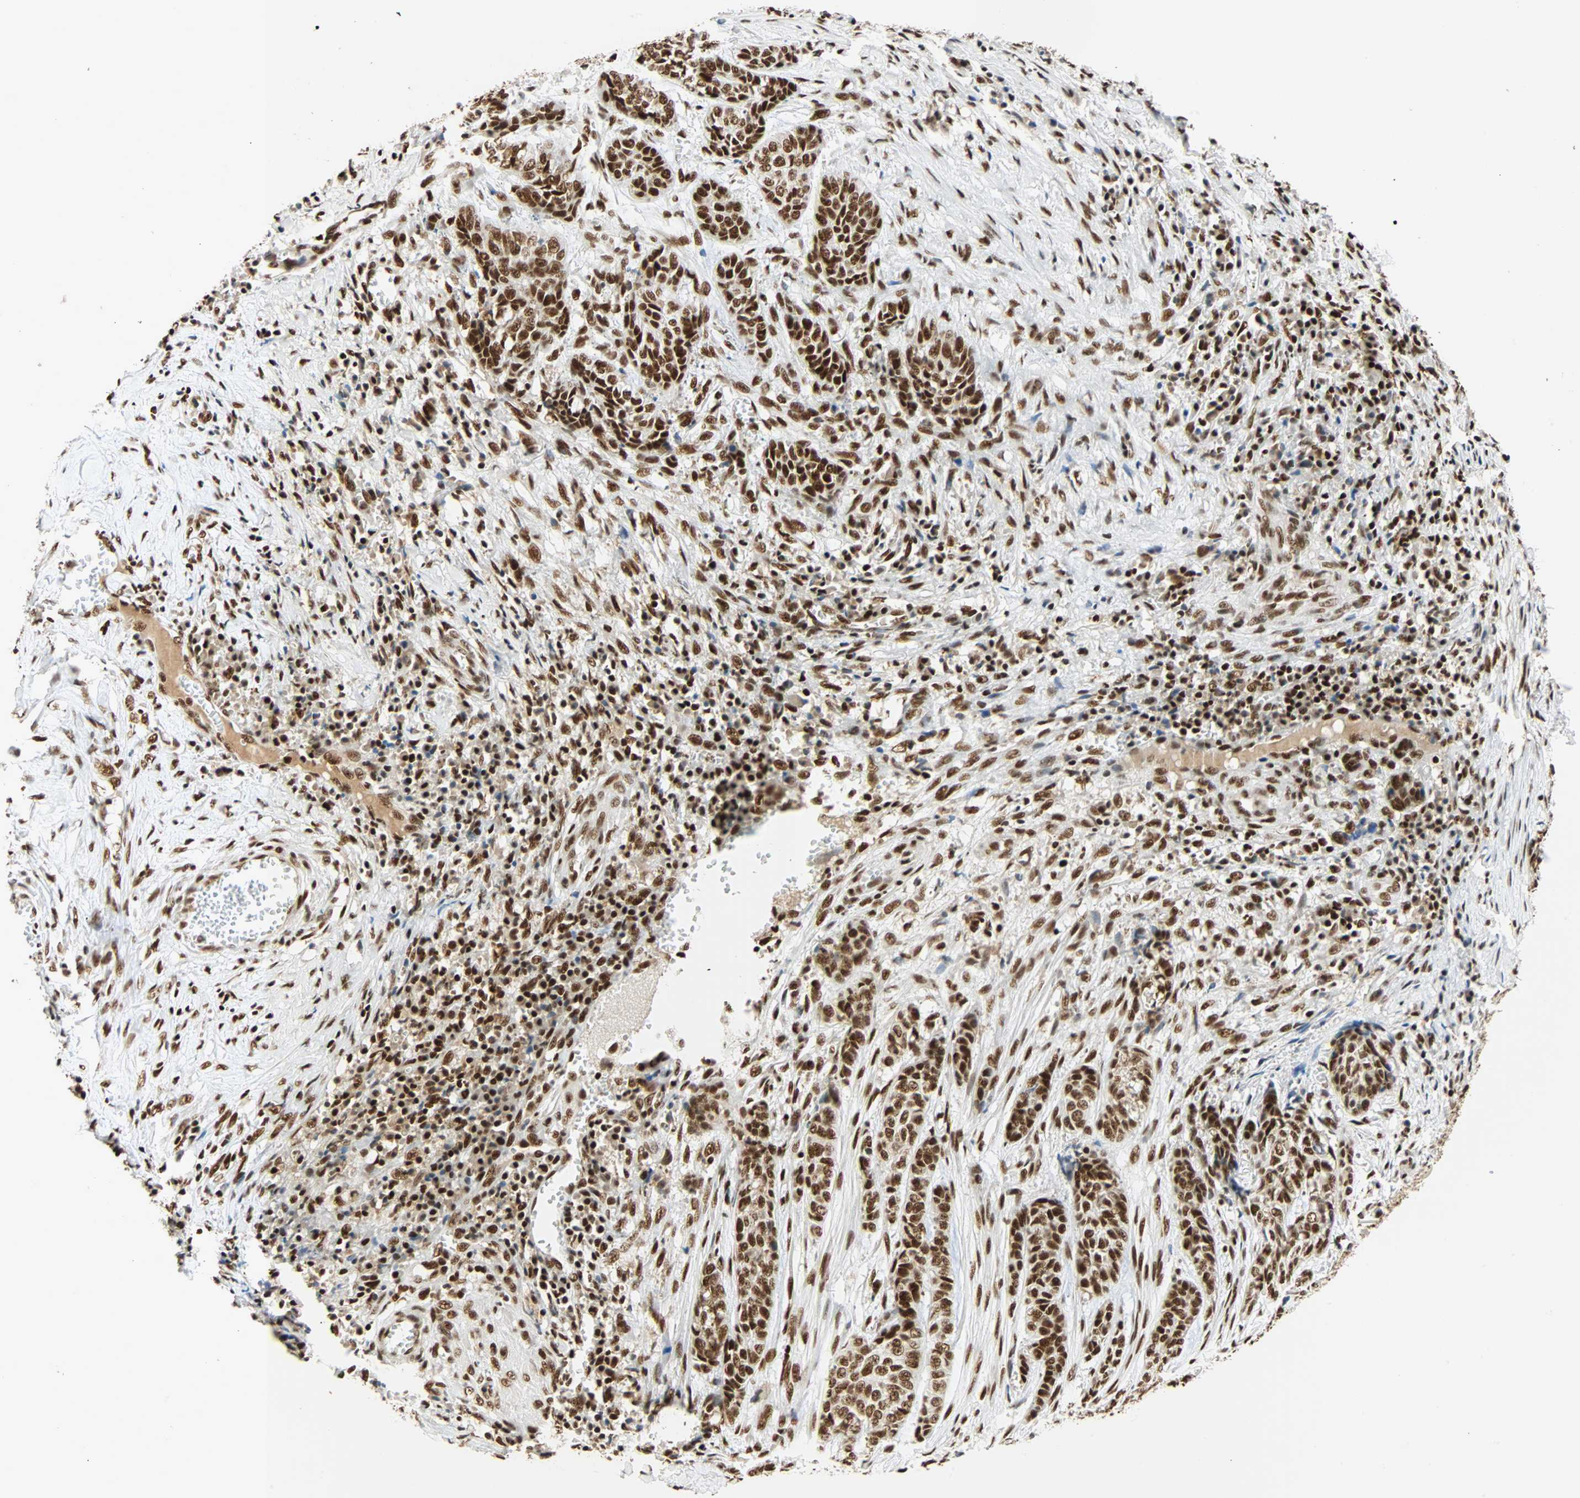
{"staining": {"intensity": "strong", "quantity": ">75%", "location": "nuclear"}, "tissue": "skin cancer", "cell_type": "Tumor cells", "image_type": "cancer", "snomed": [{"axis": "morphology", "description": "Basal cell carcinoma"}, {"axis": "topography", "description": "Skin"}], "caption": "This is a photomicrograph of immunohistochemistry staining of skin basal cell carcinoma, which shows strong positivity in the nuclear of tumor cells.", "gene": "CDK12", "patient": {"sex": "female", "age": 64}}